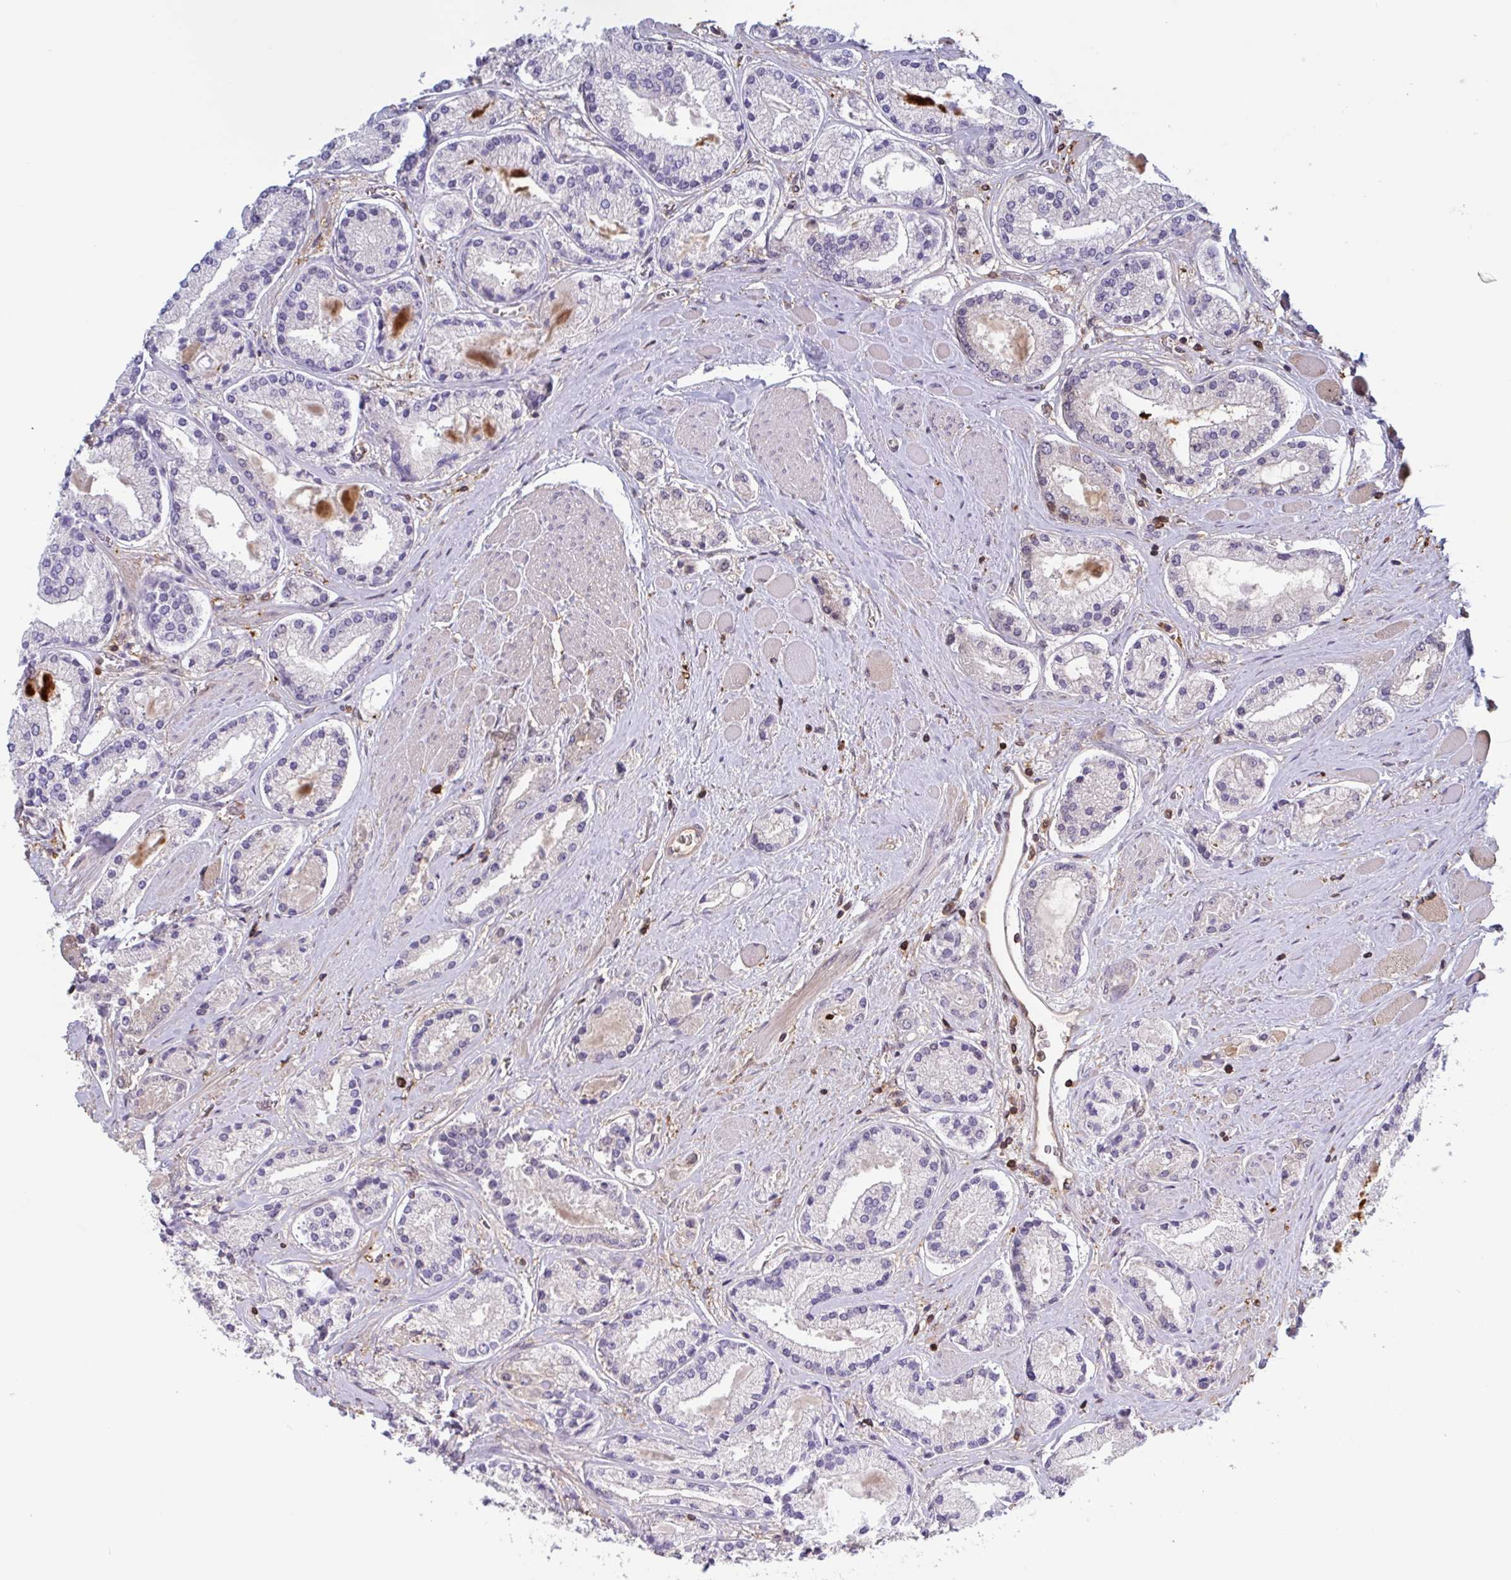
{"staining": {"intensity": "negative", "quantity": "none", "location": "none"}, "tissue": "prostate cancer", "cell_type": "Tumor cells", "image_type": "cancer", "snomed": [{"axis": "morphology", "description": "Adenocarcinoma, High grade"}, {"axis": "topography", "description": "Prostate"}], "caption": "Tumor cells show no significant protein positivity in high-grade adenocarcinoma (prostate).", "gene": "OTOP2", "patient": {"sex": "male", "age": 67}}